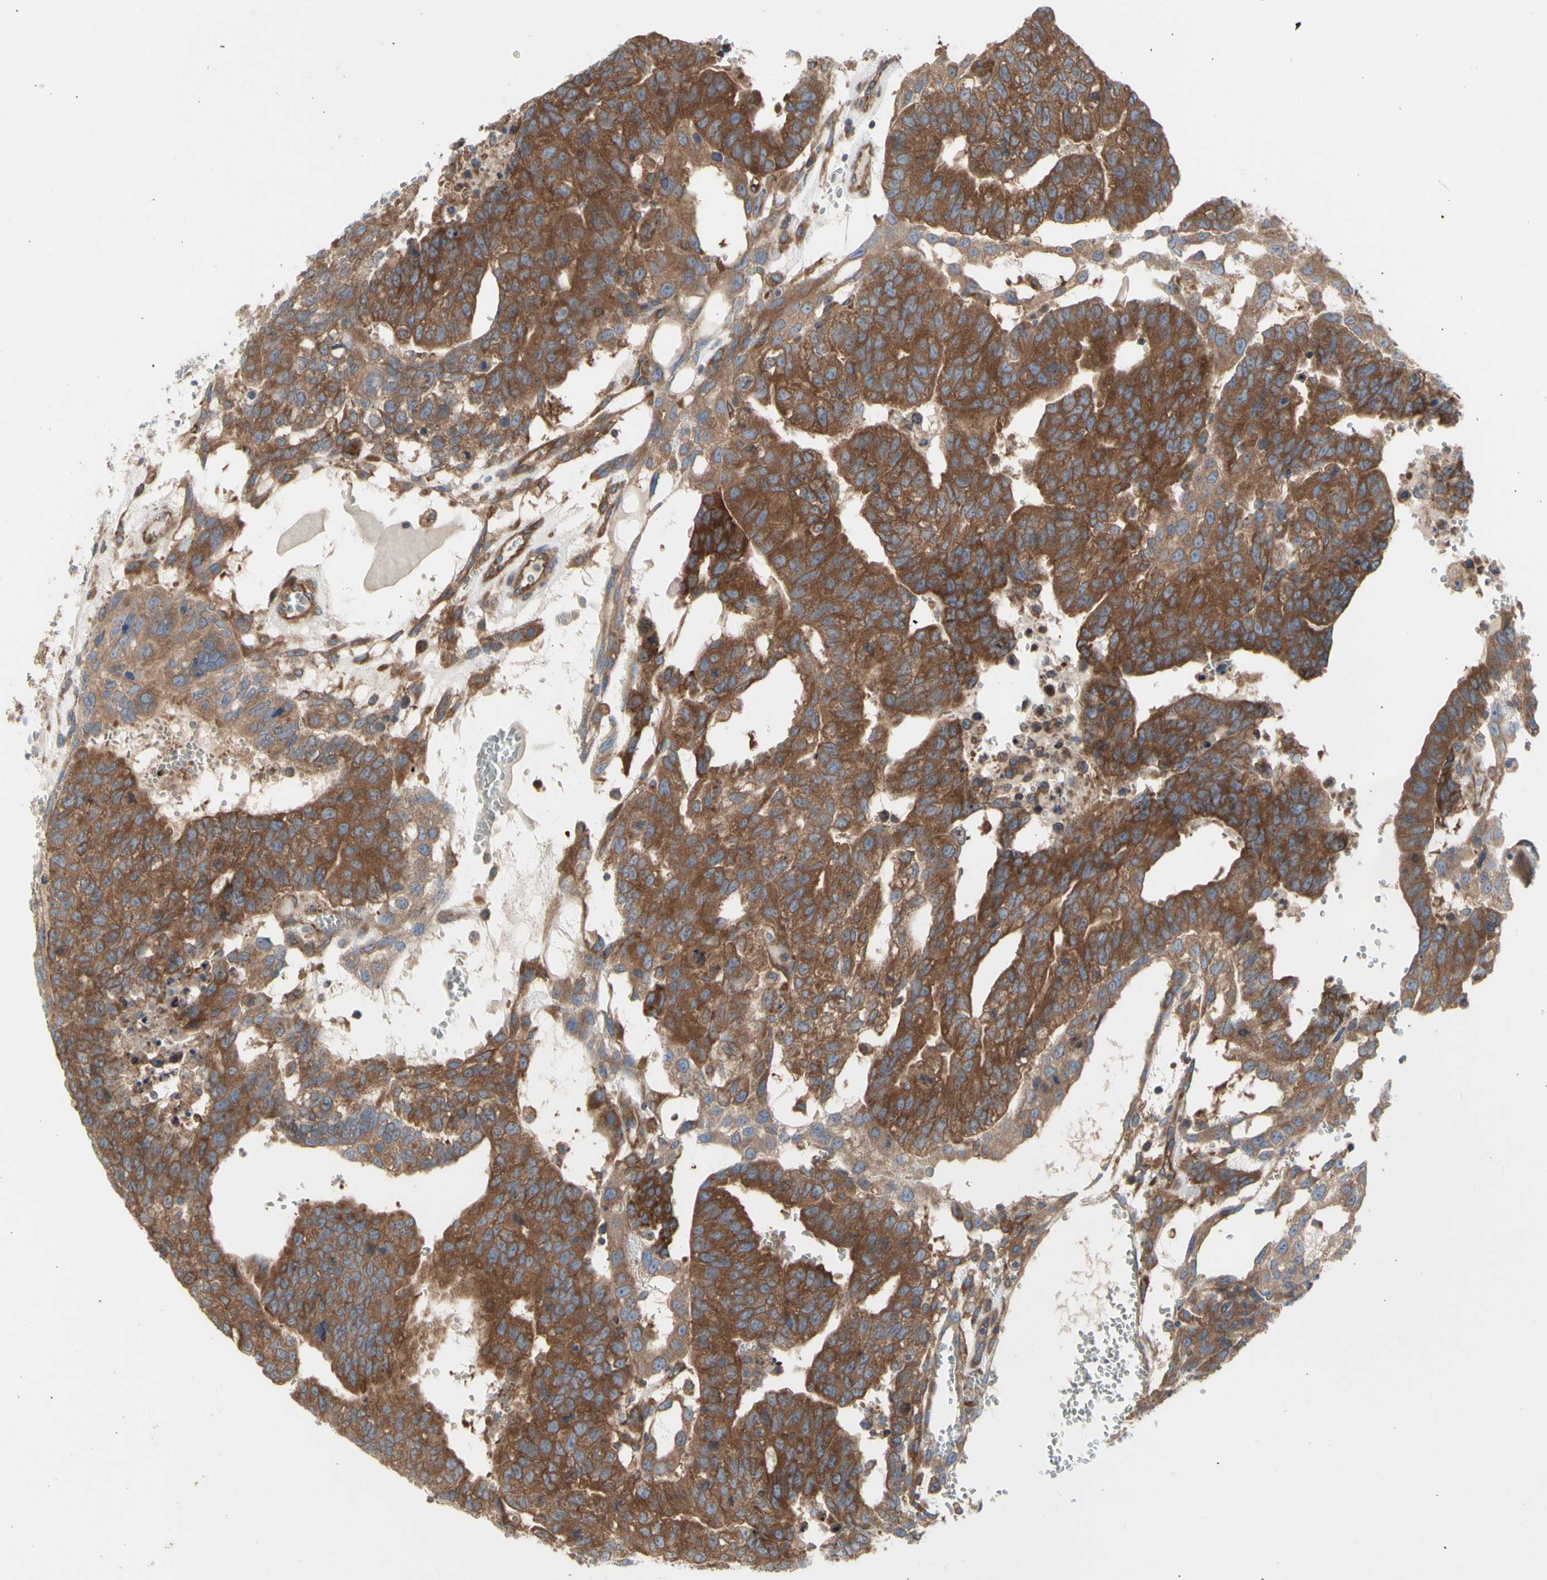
{"staining": {"intensity": "strong", "quantity": ">75%", "location": "cytoplasmic/membranous"}, "tissue": "testis cancer", "cell_type": "Tumor cells", "image_type": "cancer", "snomed": [{"axis": "morphology", "description": "Seminoma, NOS"}, {"axis": "morphology", "description": "Carcinoma, Embryonal, NOS"}, {"axis": "topography", "description": "Testis"}], "caption": "Immunohistochemical staining of seminoma (testis) displays high levels of strong cytoplasmic/membranous expression in approximately >75% of tumor cells. (IHC, brightfield microscopy, high magnification).", "gene": "KLC1", "patient": {"sex": "male", "age": 52}}